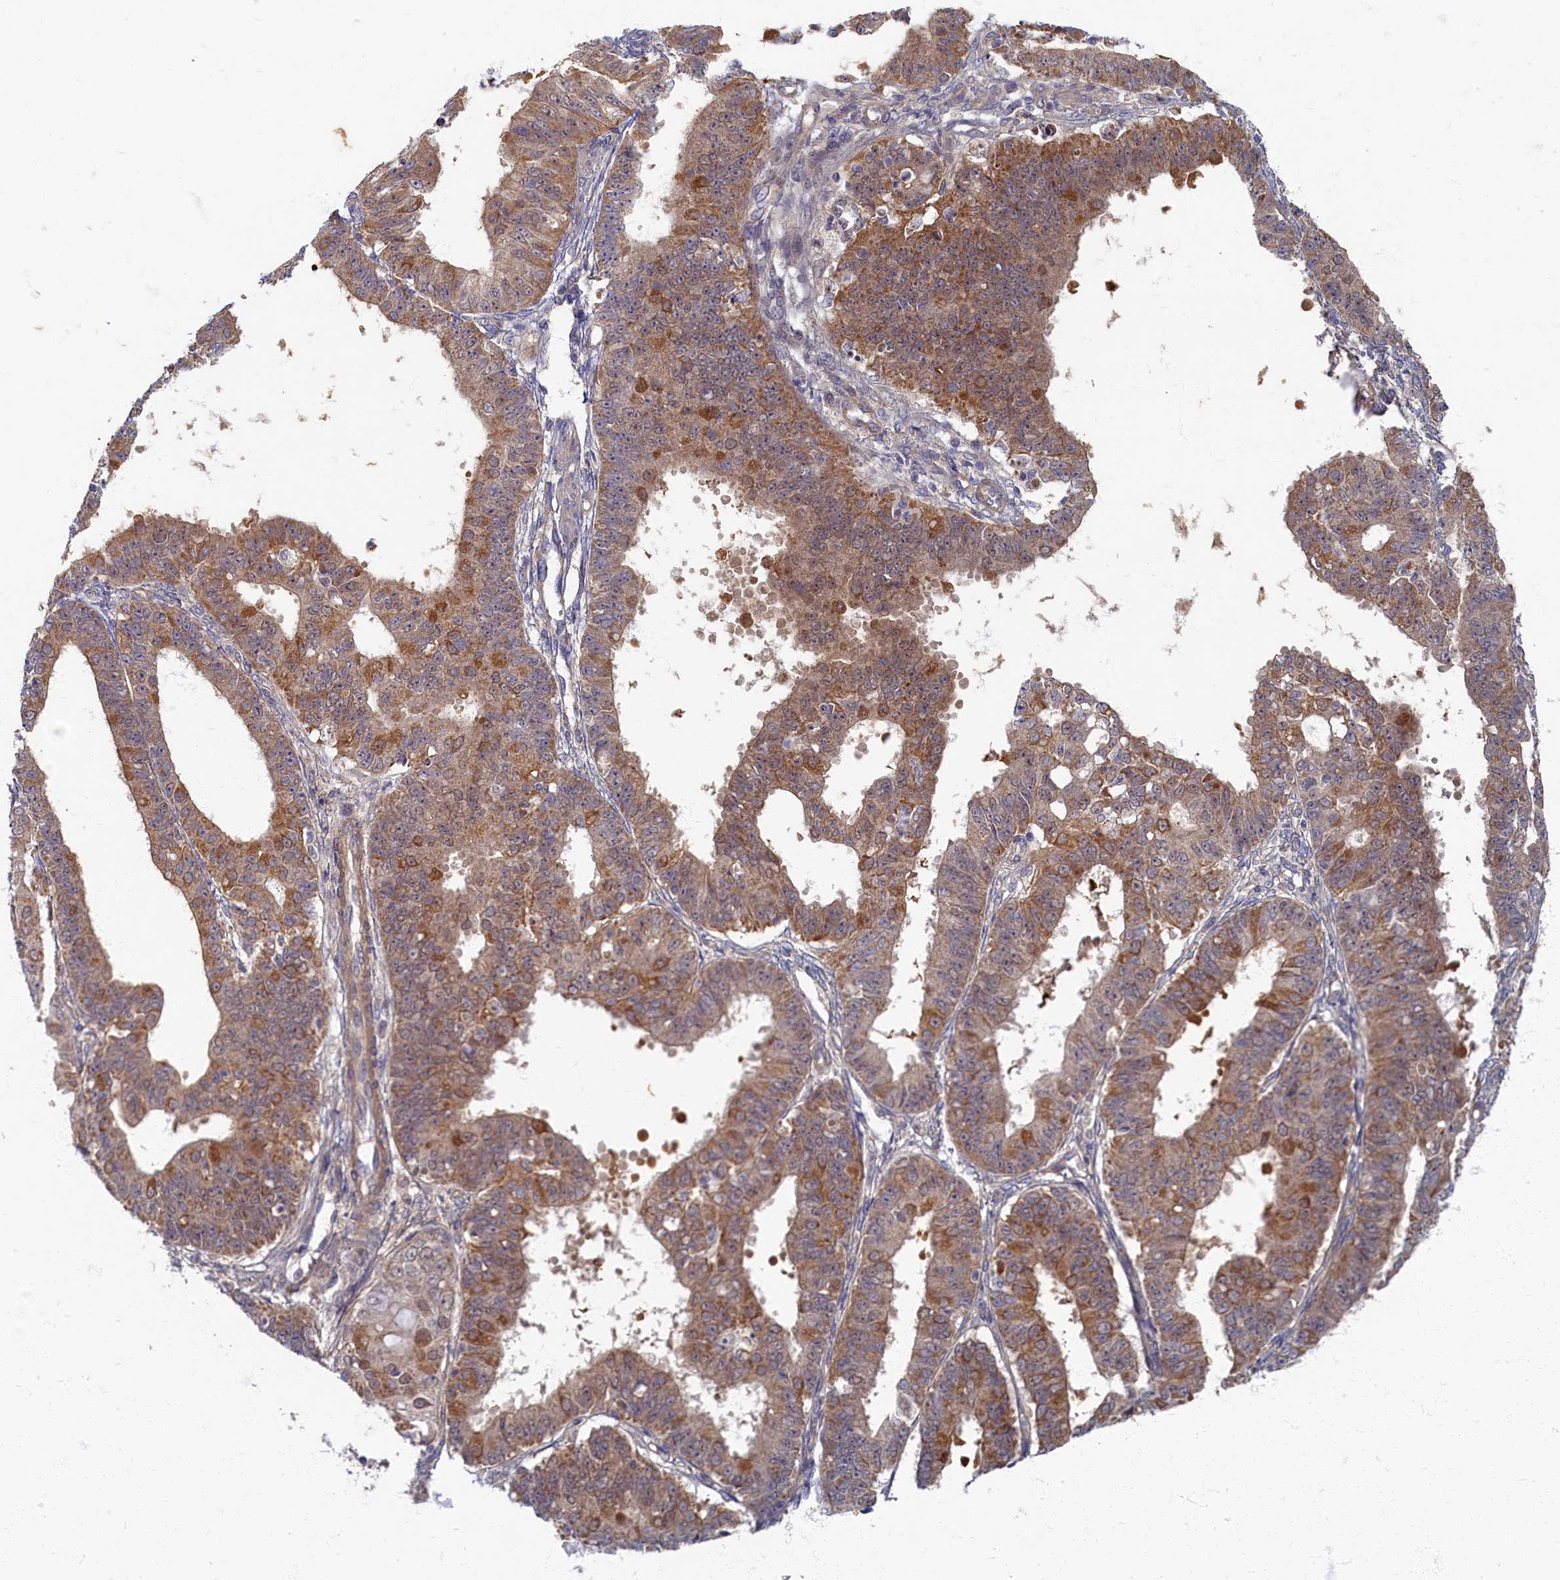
{"staining": {"intensity": "moderate", "quantity": "25%-75%", "location": "cytoplasmic/membranous"}, "tissue": "ovarian cancer", "cell_type": "Tumor cells", "image_type": "cancer", "snomed": [{"axis": "morphology", "description": "Carcinoma, endometroid"}, {"axis": "topography", "description": "Appendix"}, {"axis": "topography", "description": "Ovary"}], "caption": "This is a histology image of immunohistochemistry staining of ovarian cancer, which shows moderate staining in the cytoplasmic/membranous of tumor cells.", "gene": "WDR59", "patient": {"sex": "female", "age": 42}}